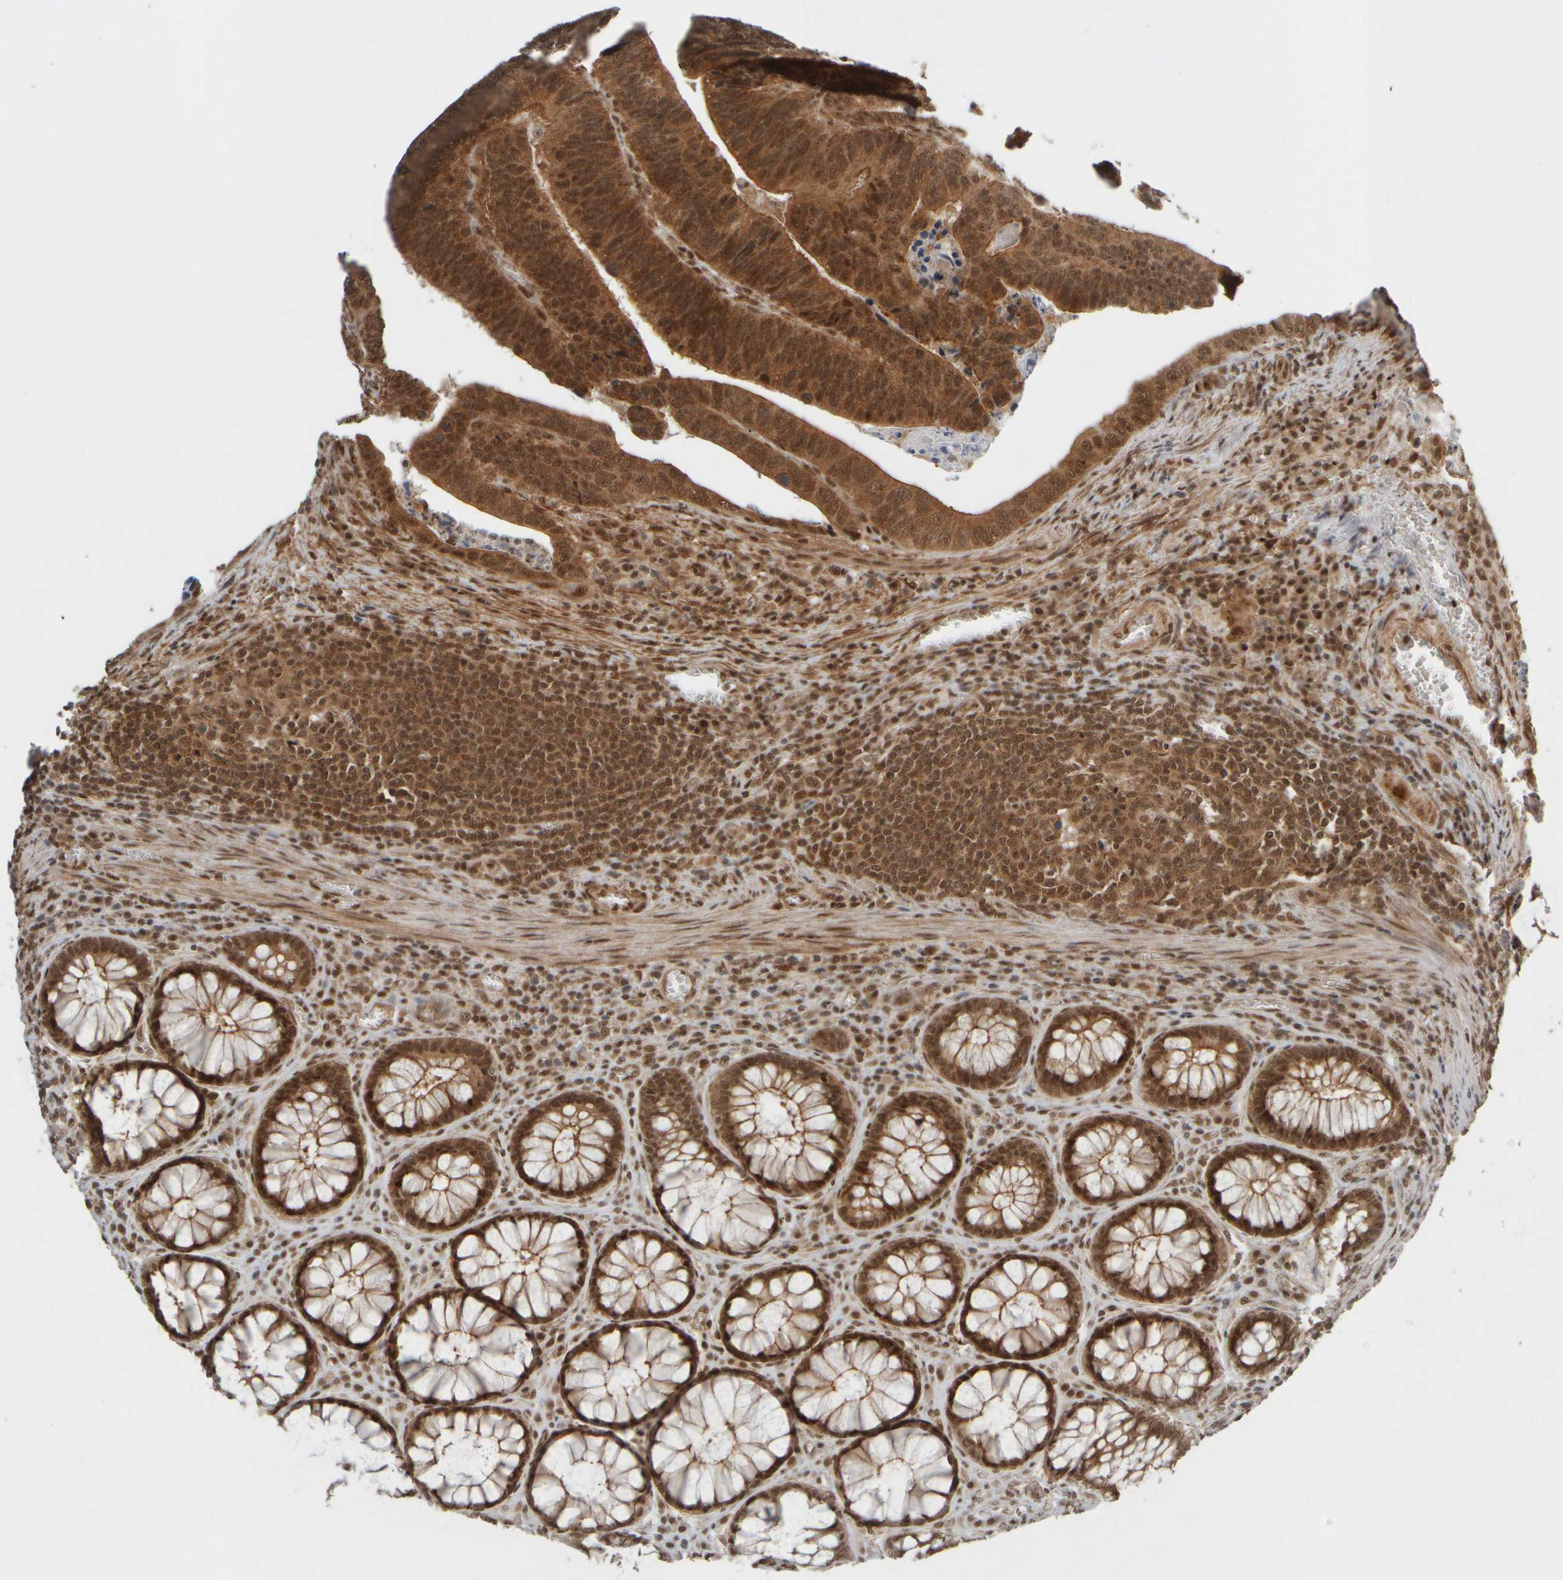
{"staining": {"intensity": "strong", "quantity": ">75%", "location": "cytoplasmic/membranous,nuclear"}, "tissue": "colorectal cancer", "cell_type": "Tumor cells", "image_type": "cancer", "snomed": [{"axis": "morphology", "description": "Inflammation, NOS"}, {"axis": "morphology", "description": "Adenocarcinoma, NOS"}, {"axis": "topography", "description": "Colon"}], "caption": "Colorectal cancer (adenocarcinoma) tissue reveals strong cytoplasmic/membranous and nuclear staining in approximately >75% of tumor cells, visualized by immunohistochemistry.", "gene": "SYNRG", "patient": {"sex": "male", "age": 72}}